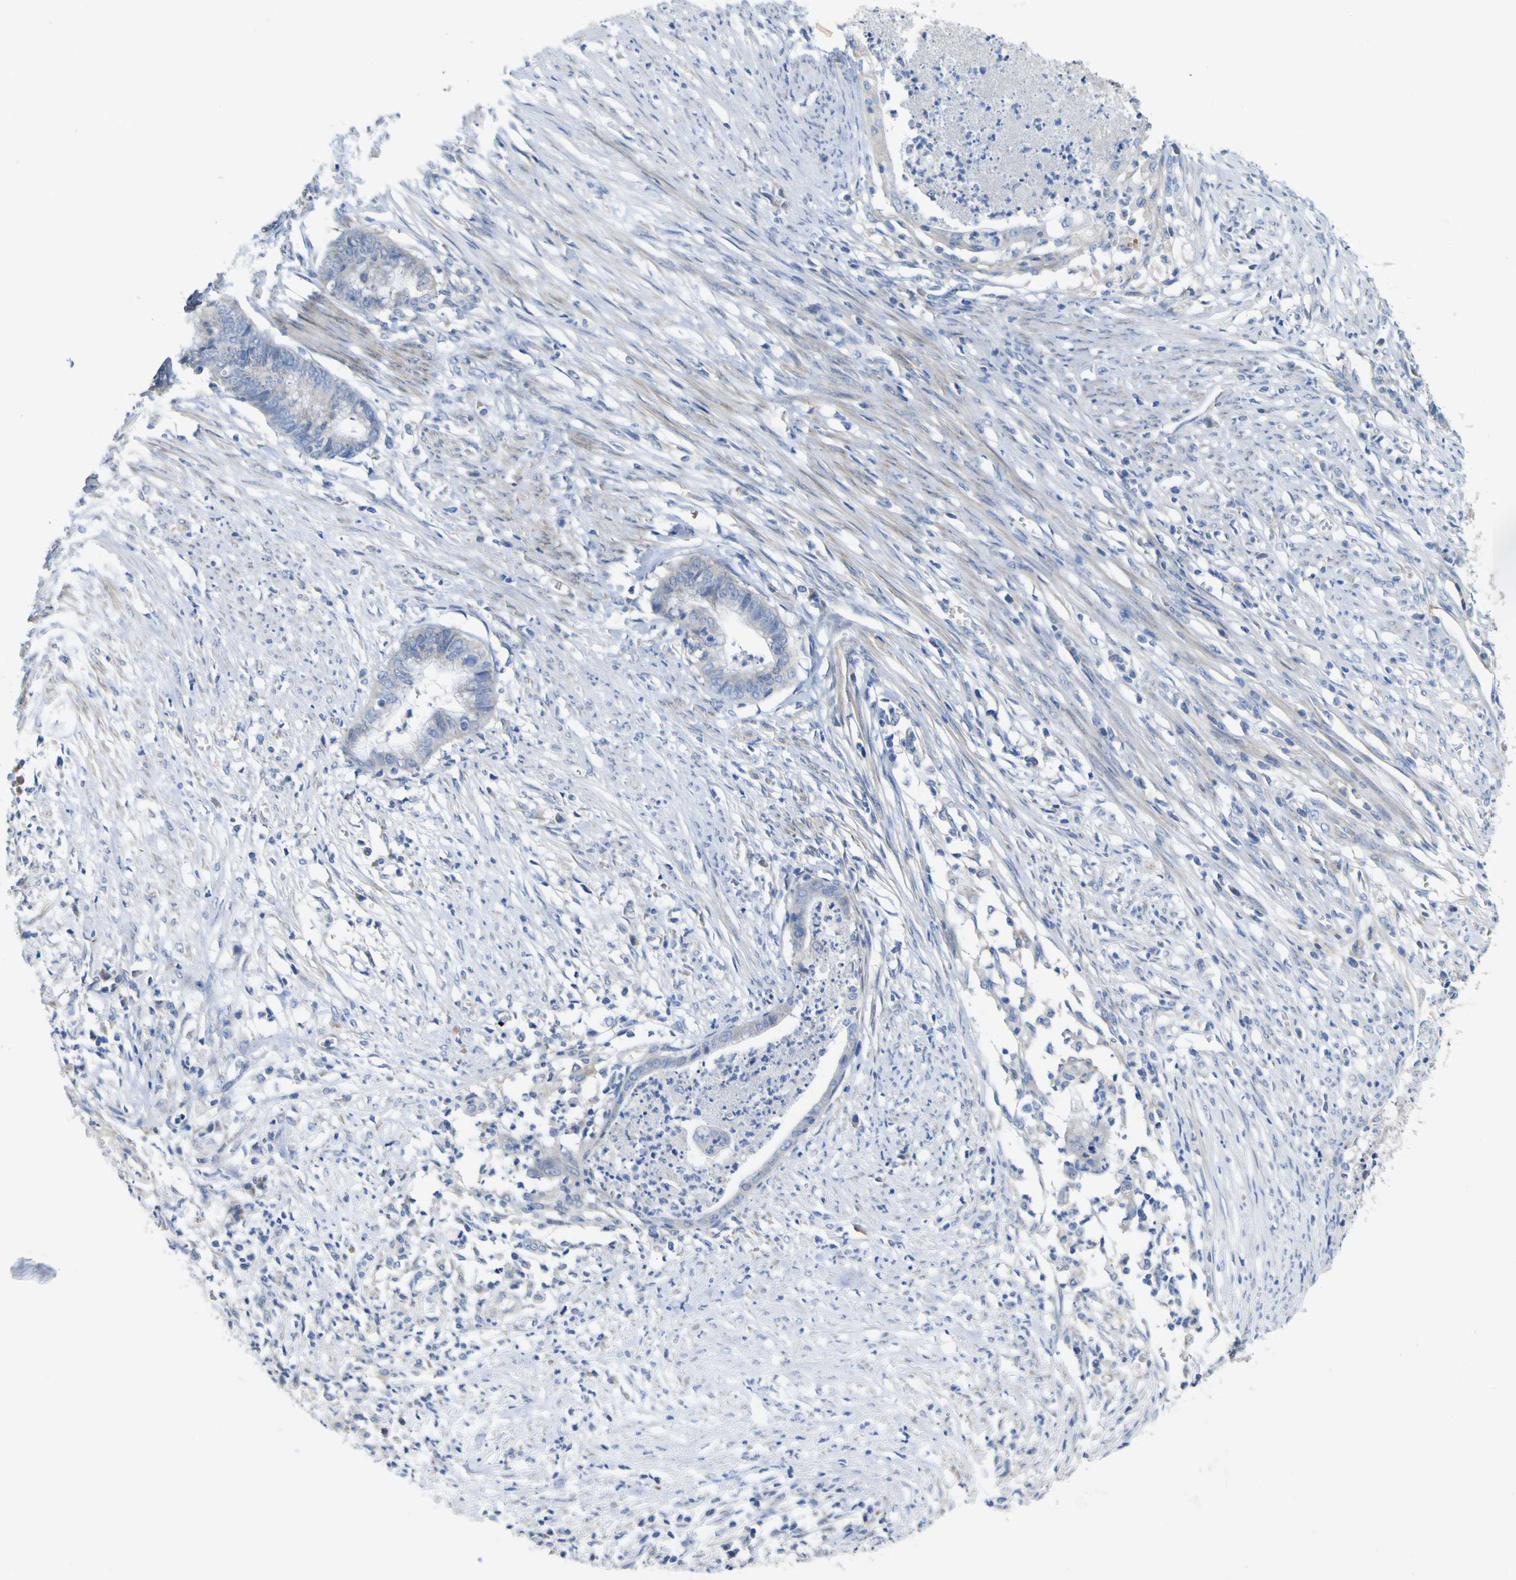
{"staining": {"intensity": "negative", "quantity": "none", "location": "none"}, "tissue": "endometrial cancer", "cell_type": "Tumor cells", "image_type": "cancer", "snomed": [{"axis": "morphology", "description": "Necrosis, NOS"}, {"axis": "morphology", "description": "Adenocarcinoma, NOS"}, {"axis": "topography", "description": "Endometrium"}], "caption": "A photomicrograph of human endometrial cancer (adenocarcinoma) is negative for staining in tumor cells.", "gene": "MYEOV", "patient": {"sex": "female", "age": 79}}